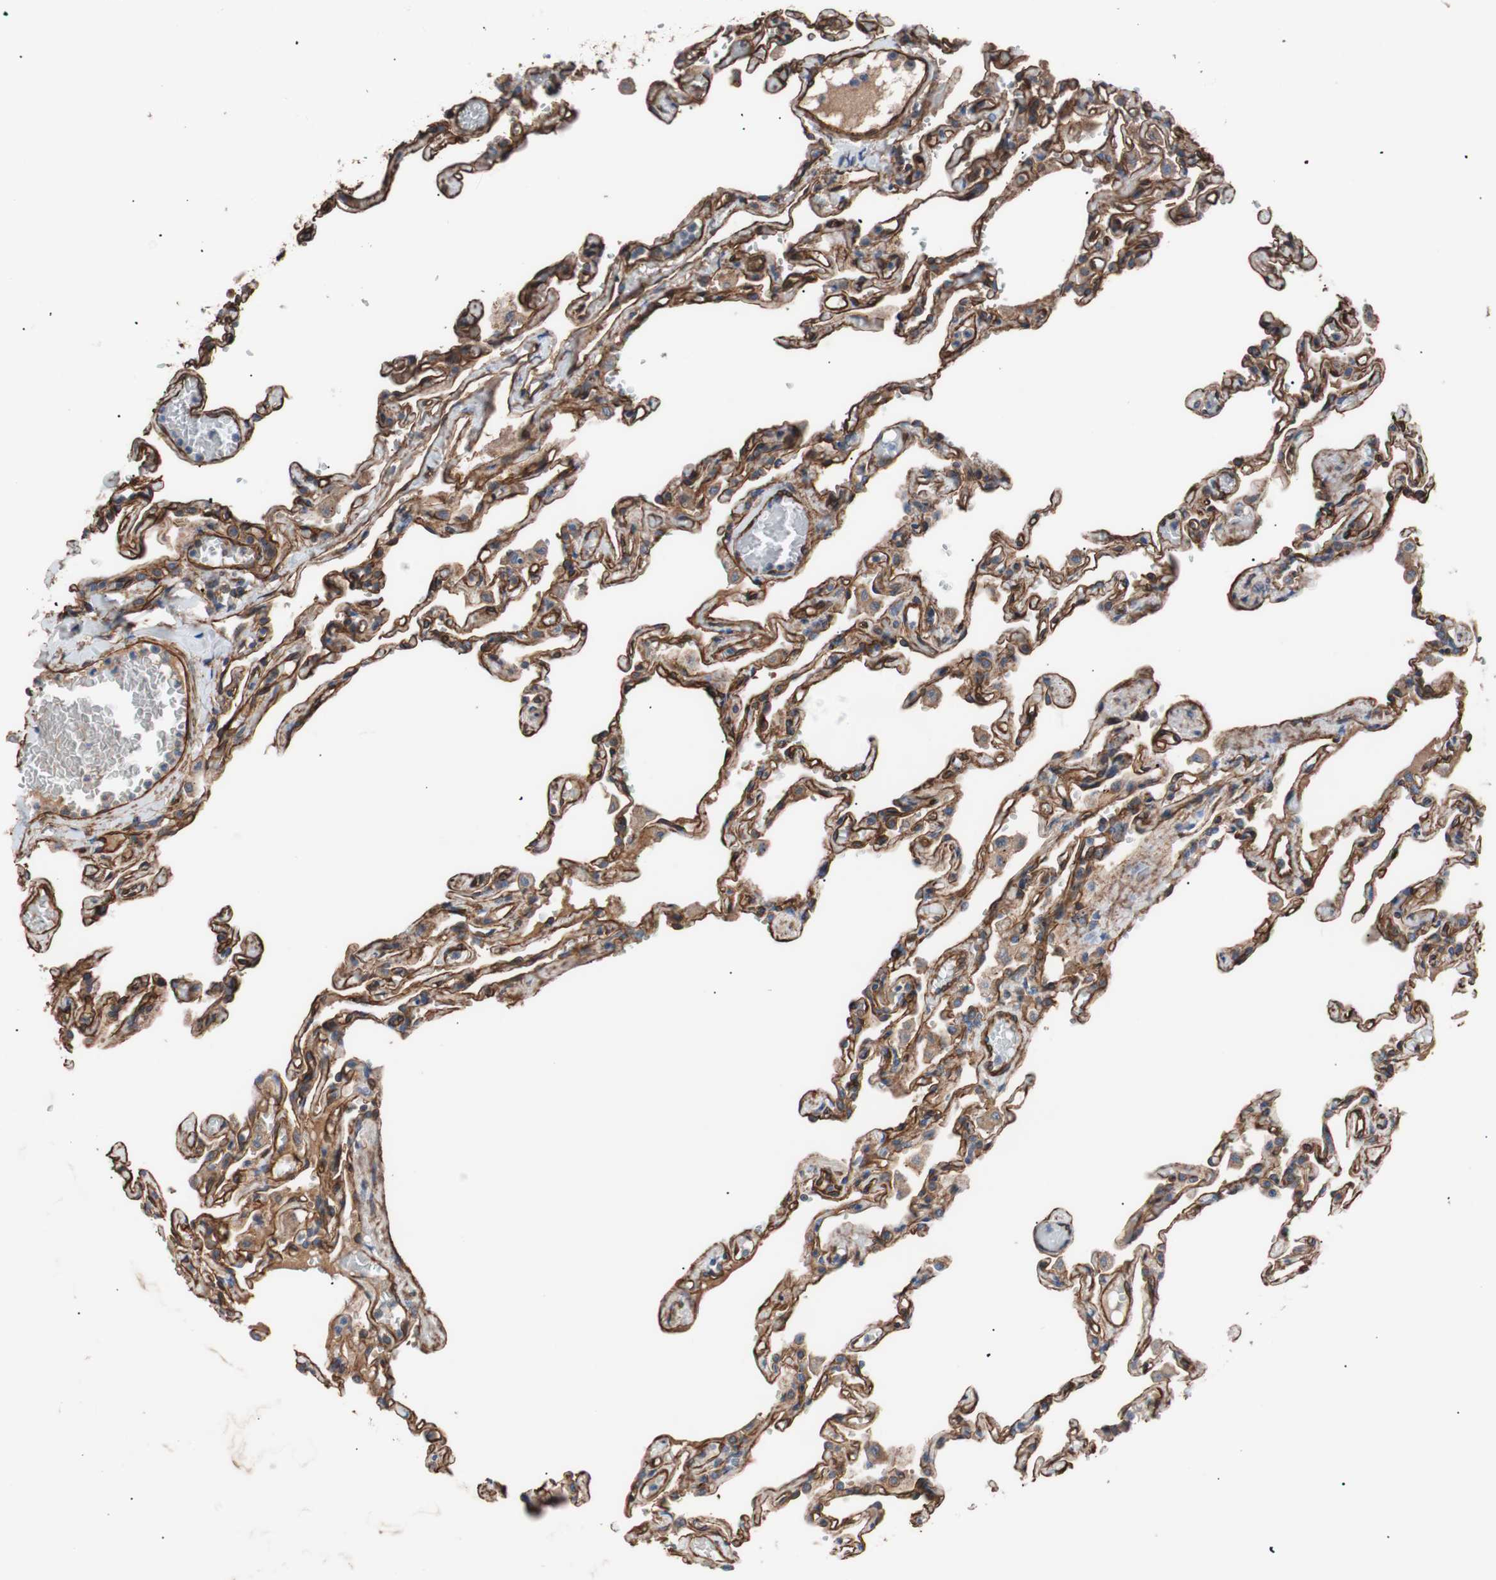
{"staining": {"intensity": "moderate", "quantity": ">75%", "location": "cytoplasmic/membranous"}, "tissue": "lung", "cell_type": "Alveolar cells", "image_type": "normal", "snomed": [{"axis": "morphology", "description": "Normal tissue, NOS"}, {"axis": "topography", "description": "Lung"}], "caption": "Unremarkable lung was stained to show a protein in brown. There is medium levels of moderate cytoplasmic/membranous positivity in about >75% of alveolar cells. The staining is performed using DAB (3,3'-diaminobenzidine) brown chromogen to label protein expression. The nuclei are counter-stained blue using hematoxylin.", "gene": "SPINT1", "patient": {"sex": "male", "age": 21}}